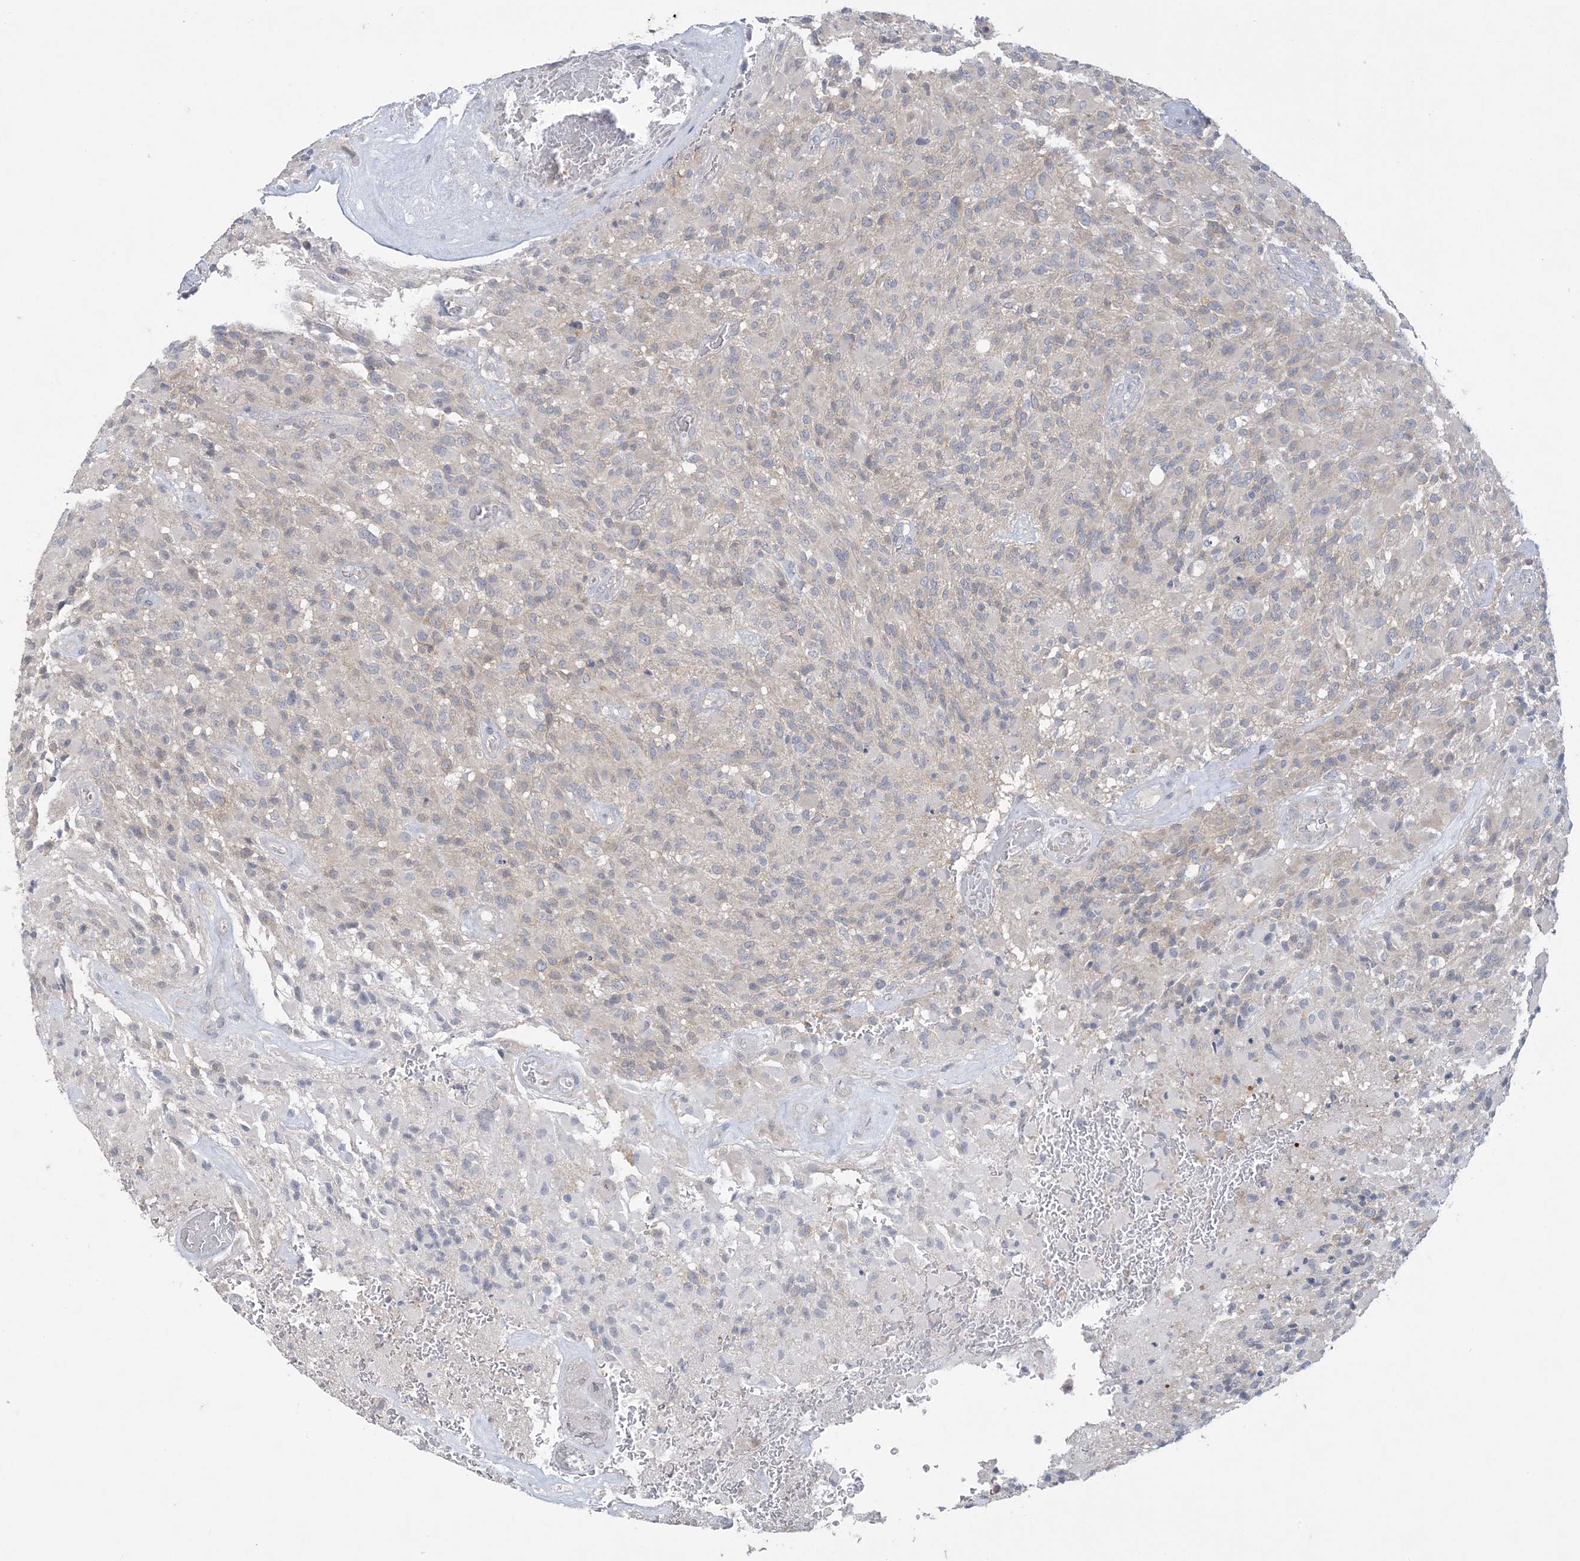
{"staining": {"intensity": "negative", "quantity": "none", "location": "none"}, "tissue": "glioma", "cell_type": "Tumor cells", "image_type": "cancer", "snomed": [{"axis": "morphology", "description": "Glioma, malignant, High grade"}, {"axis": "topography", "description": "Brain"}], "caption": "Immunohistochemistry (IHC) of human malignant glioma (high-grade) reveals no positivity in tumor cells.", "gene": "KIF3A", "patient": {"sex": "male", "age": 71}}